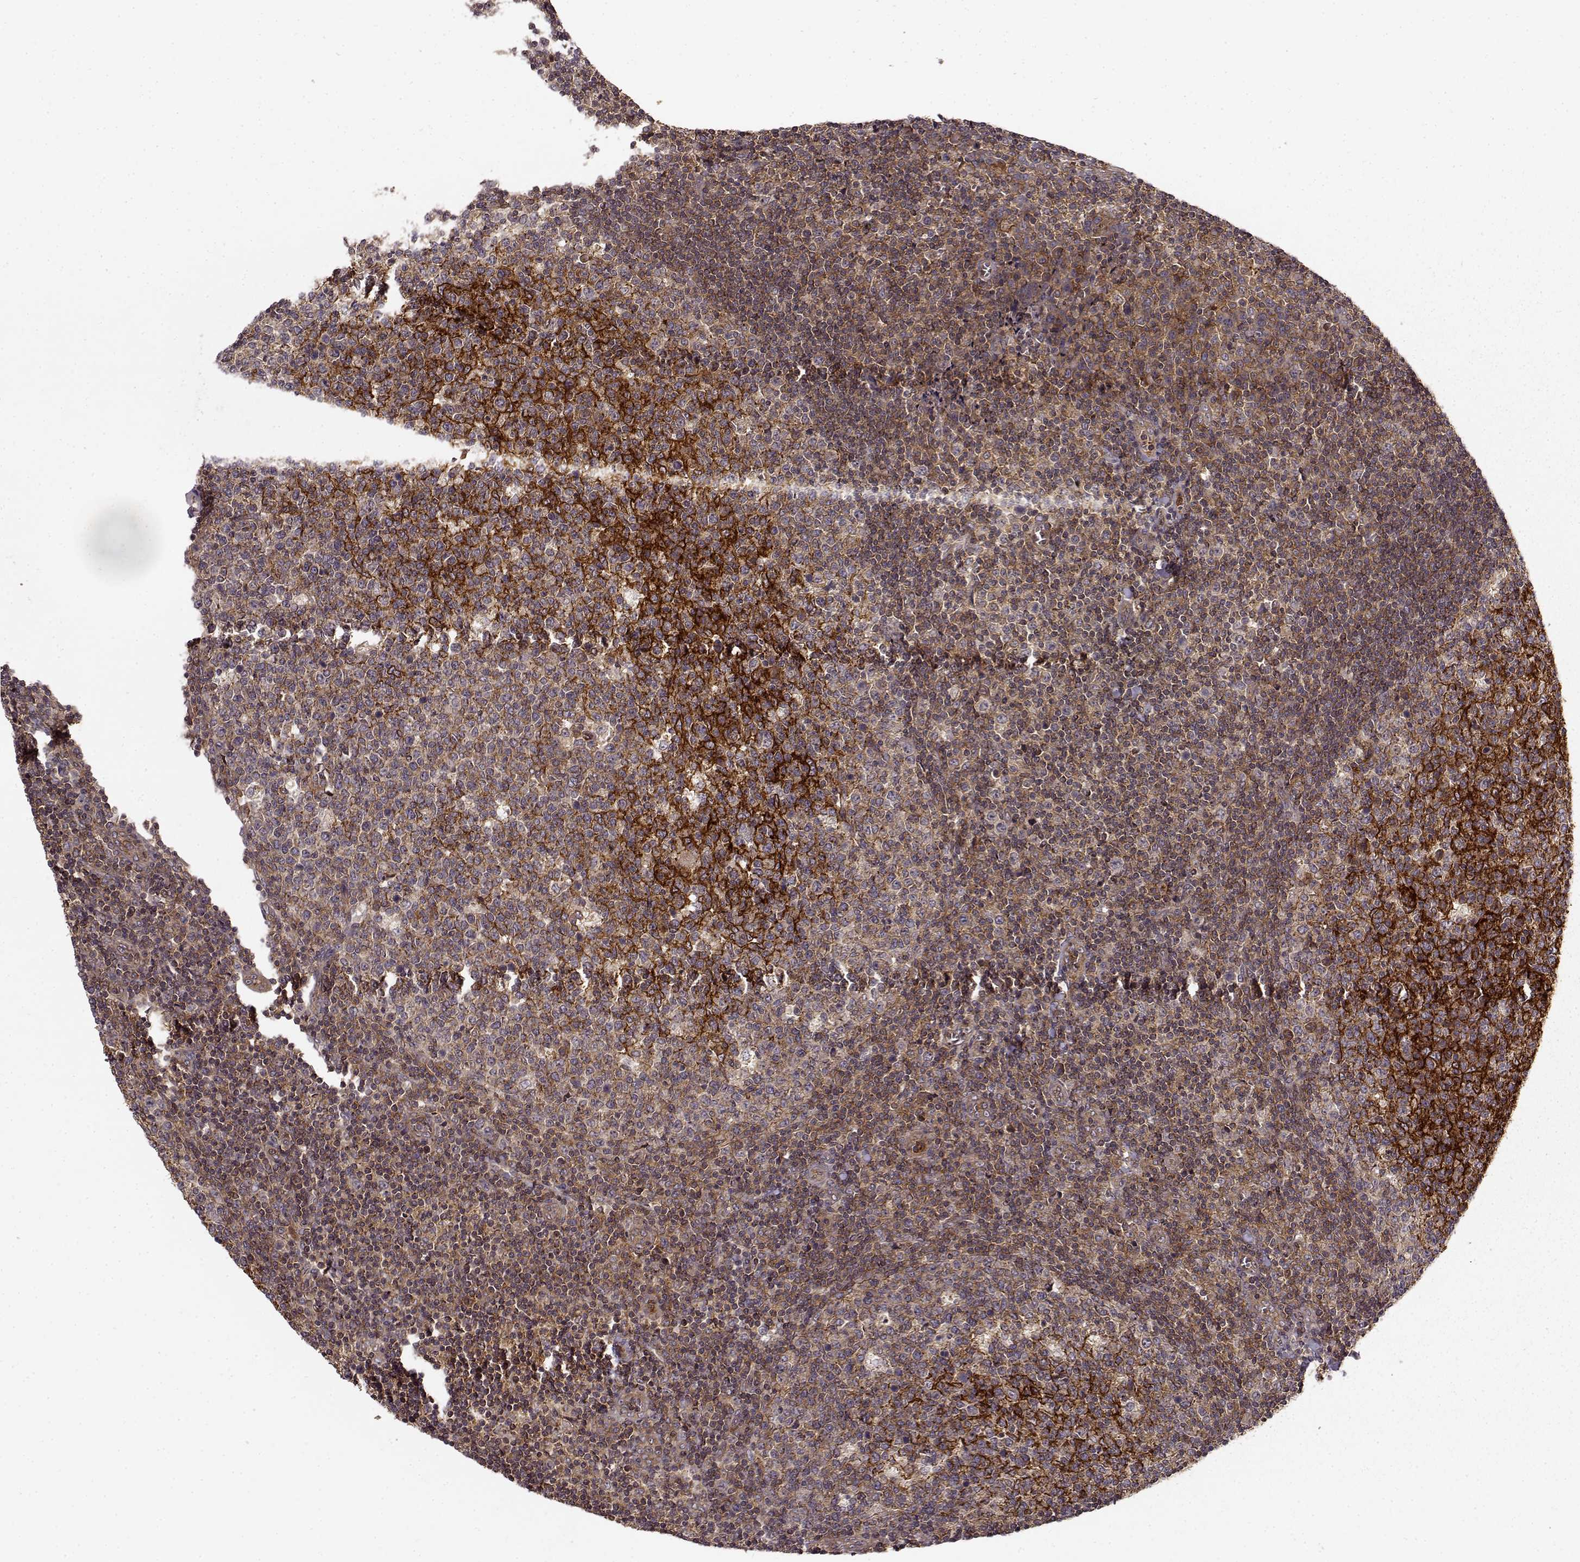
{"staining": {"intensity": "strong", "quantity": ">75%", "location": "cytoplasmic/membranous"}, "tissue": "tonsil", "cell_type": "Germinal center cells", "image_type": "normal", "snomed": [{"axis": "morphology", "description": "Normal tissue, NOS"}, {"axis": "topography", "description": "Tonsil"}], "caption": "Protein staining of normal tonsil shows strong cytoplasmic/membranous positivity in about >75% of germinal center cells. (DAB (3,3'-diaminobenzidine) IHC, brown staining for protein, blue staining for nuclei).", "gene": "IFRD2", "patient": {"sex": "female", "age": 13}}